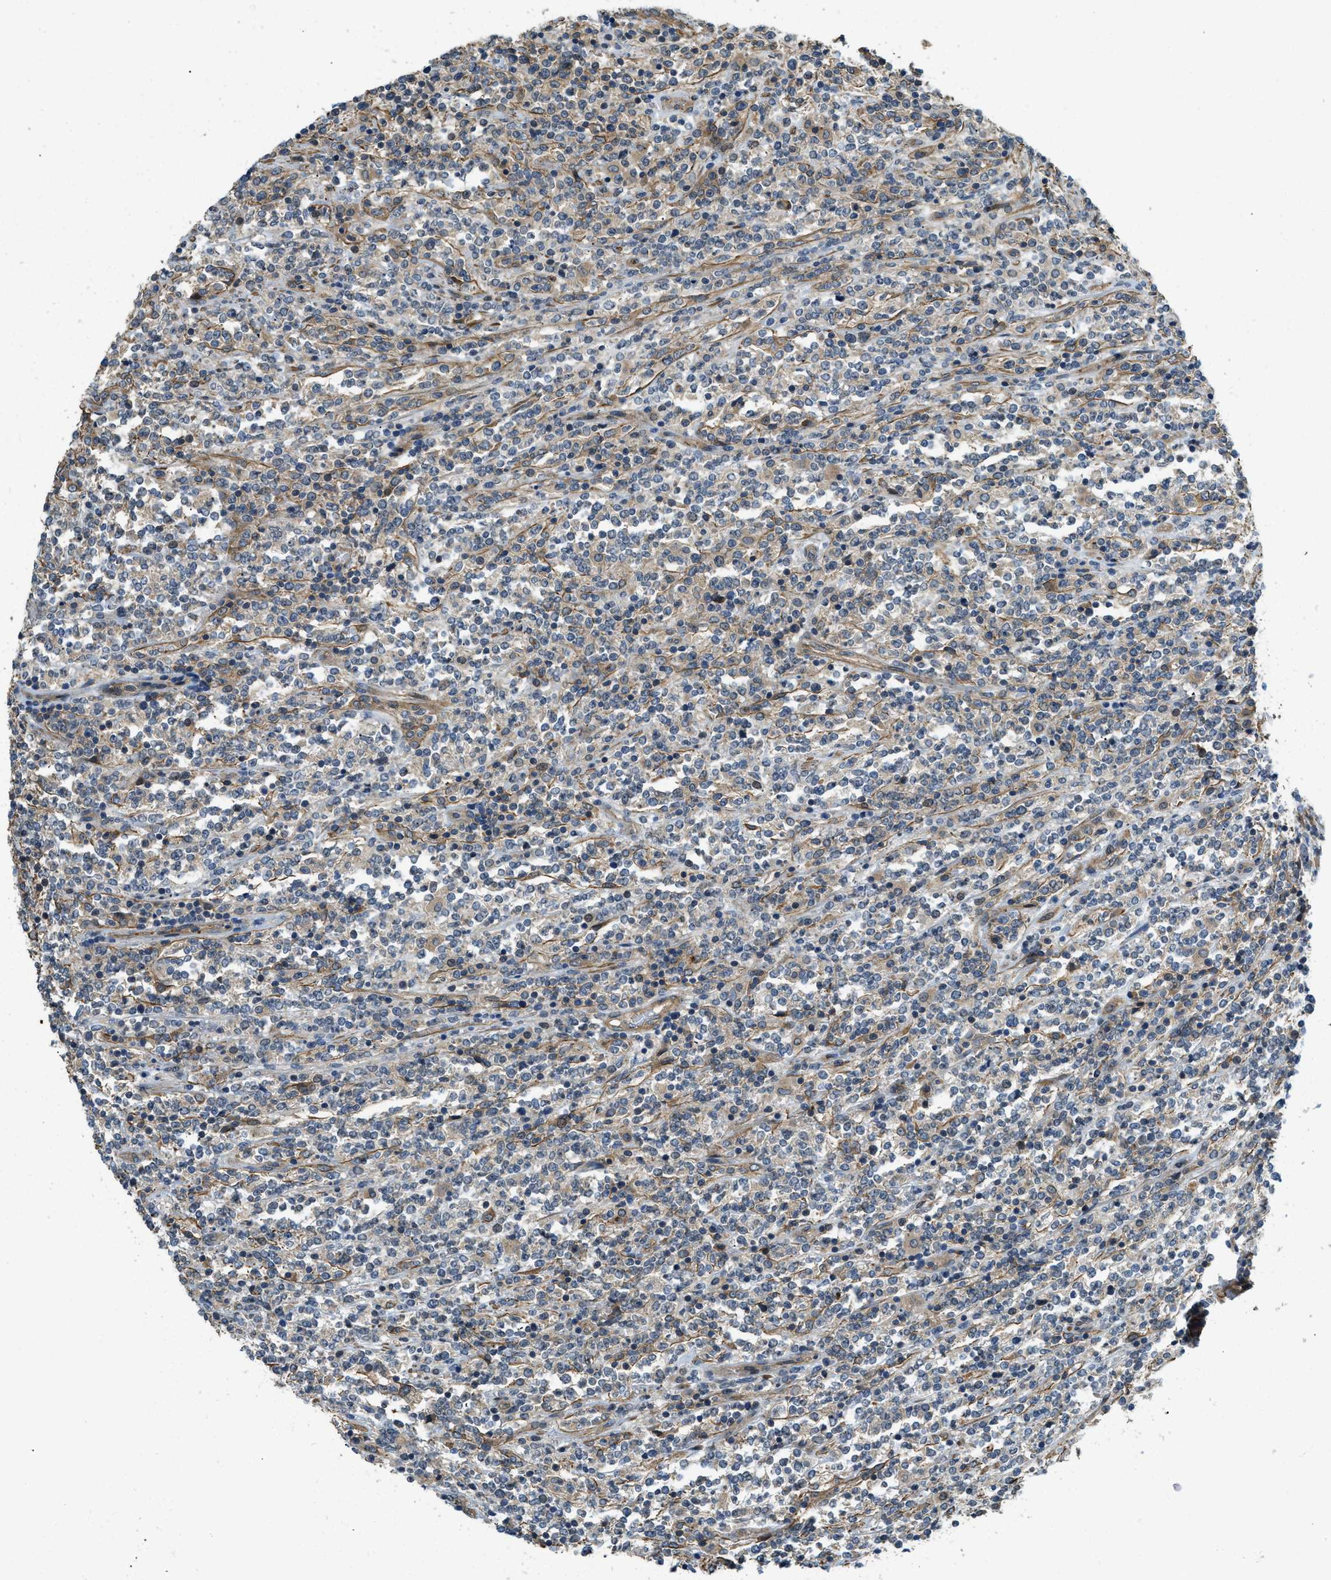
{"staining": {"intensity": "weak", "quantity": "<25%", "location": "cytoplasmic/membranous"}, "tissue": "lymphoma", "cell_type": "Tumor cells", "image_type": "cancer", "snomed": [{"axis": "morphology", "description": "Malignant lymphoma, non-Hodgkin's type, High grade"}, {"axis": "topography", "description": "Soft tissue"}], "caption": "DAB immunohistochemical staining of human lymphoma exhibits no significant staining in tumor cells.", "gene": "CGN", "patient": {"sex": "male", "age": 18}}